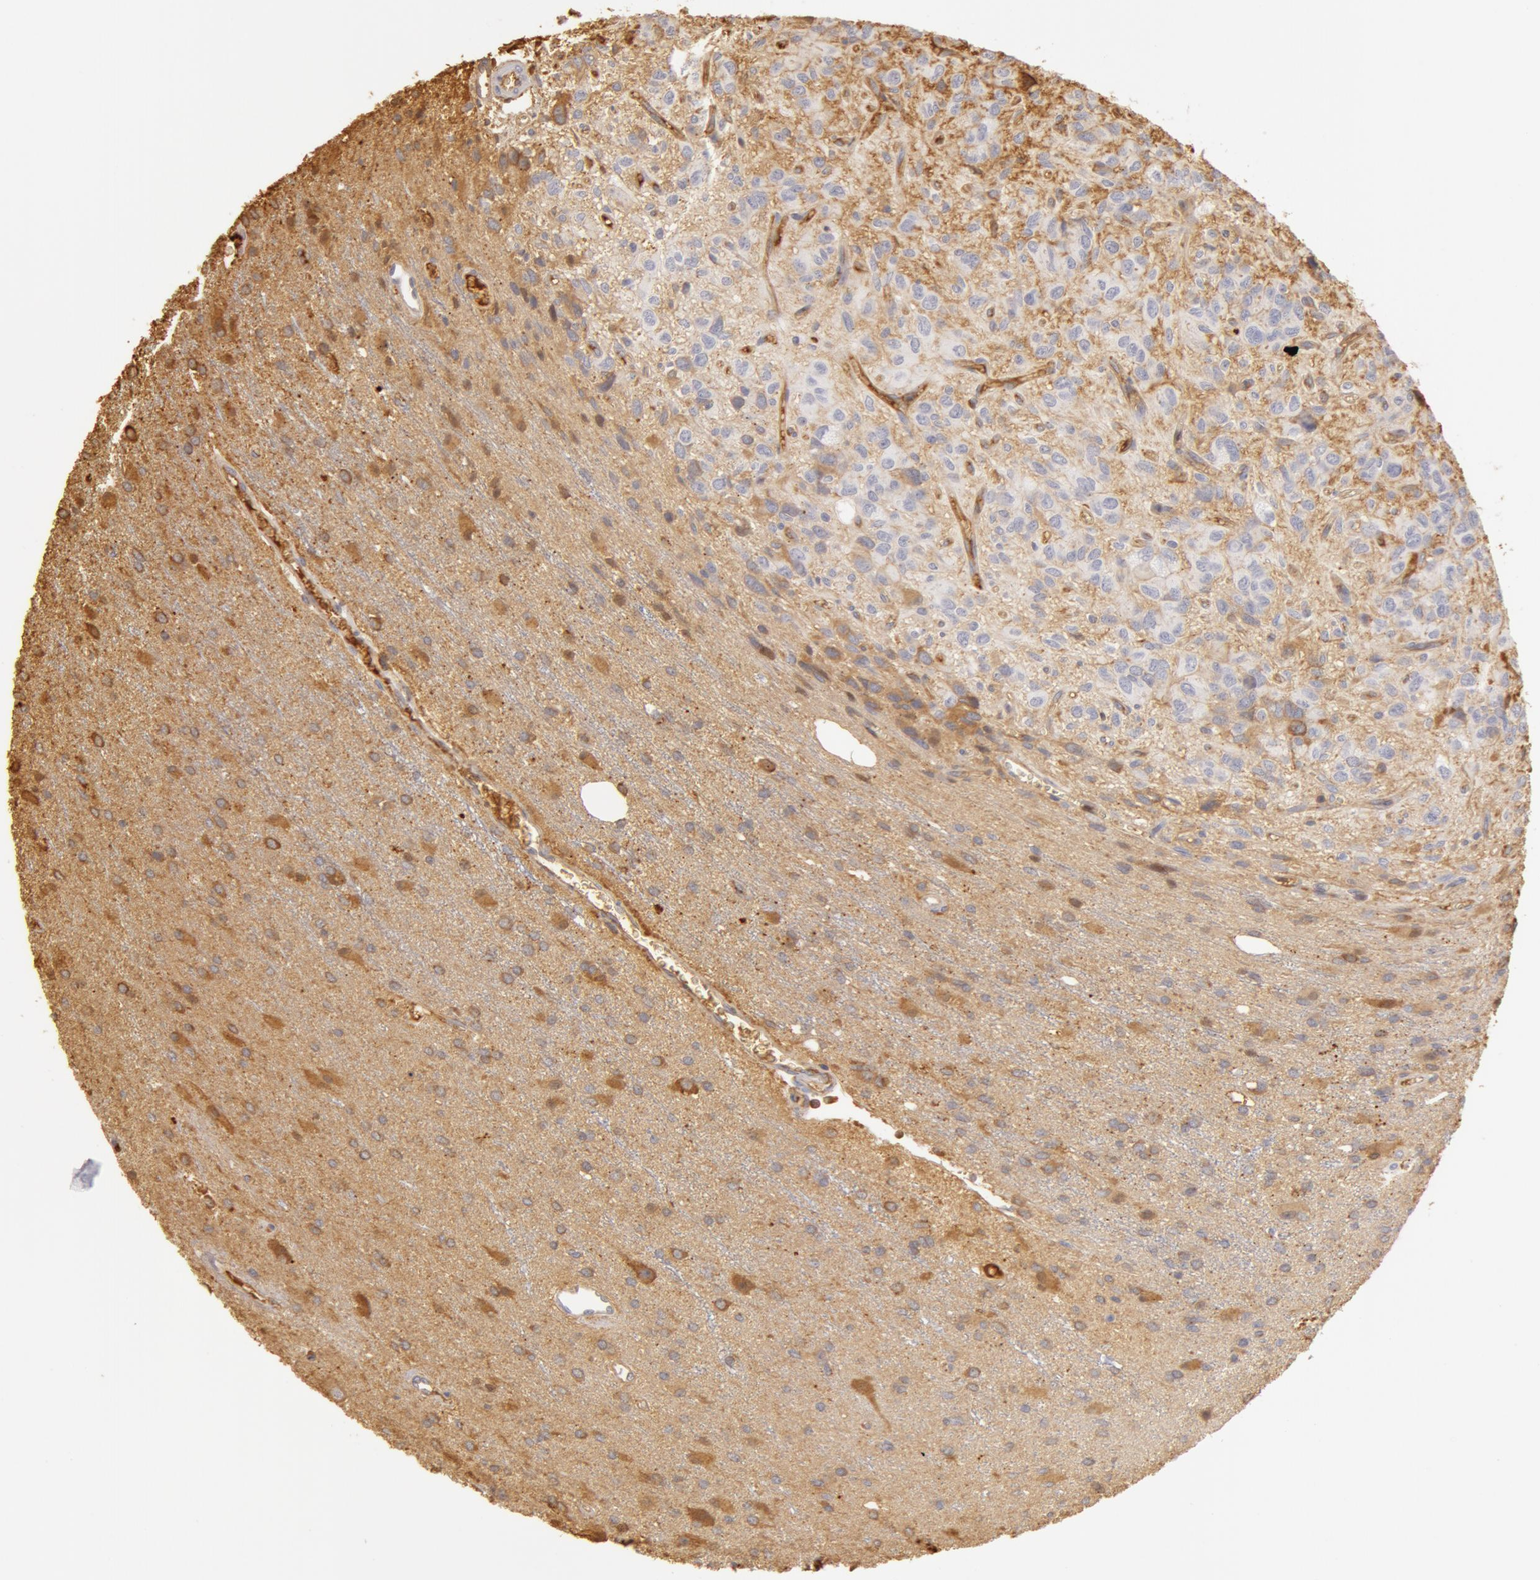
{"staining": {"intensity": "negative", "quantity": "none", "location": "none"}, "tissue": "glioma", "cell_type": "Tumor cells", "image_type": "cancer", "snomed": [{"axis": "morphology", "description": "Glioma, malignant, Low grade"}, {"axis": "topography", "description": "Brain"}], "caption": "Glioma was stained to show a protein in brown. There is no significant positivity in tumor cells.", "gene": "TF", "patient": {"sex": "female", "age": 15}}